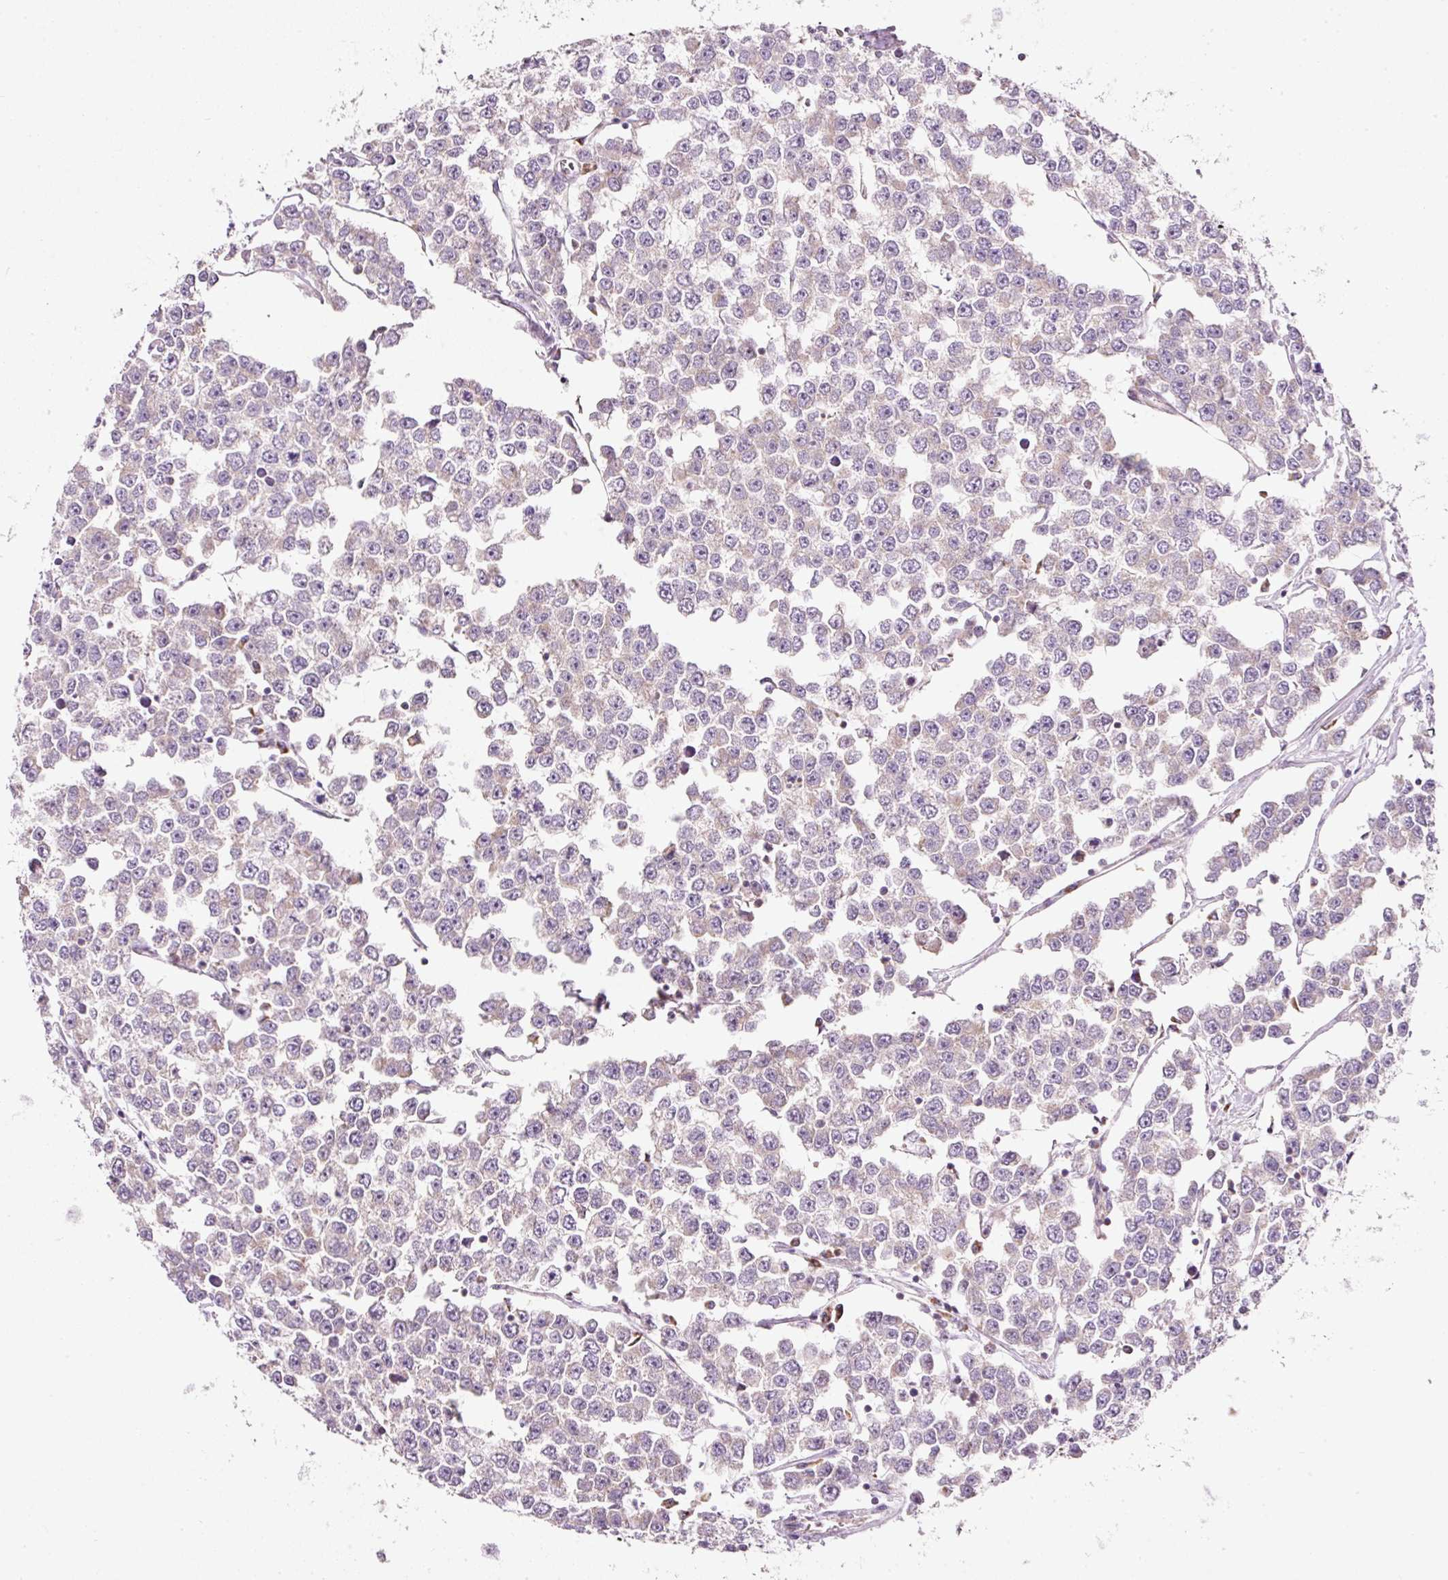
{"staining": {"intensity": "negative", "quantity": "none", "location": "none"}, "tissue": "testis cancer", "cell_type": "Tumor cells", "image_type": "cancer", "snomed": [{"axis": "morphology", "description": "Seminoma, NOS"}, {"axis": "morphology", "description": "Carcinoma, Embryonal, NOS"}, {"axis": "topography", "description": "Testis"}], "caption": "DAB (3,3'-diaminobenzidine) immunohistochemical staining of testis embryonal carcinoma shows no significant staining in tumor cells. (Immunohistochemistry (ihc), brightfield microscopy, high magnification).", "gene": "NDUFA1", "patient": {"sex": "male", "age": 52}}